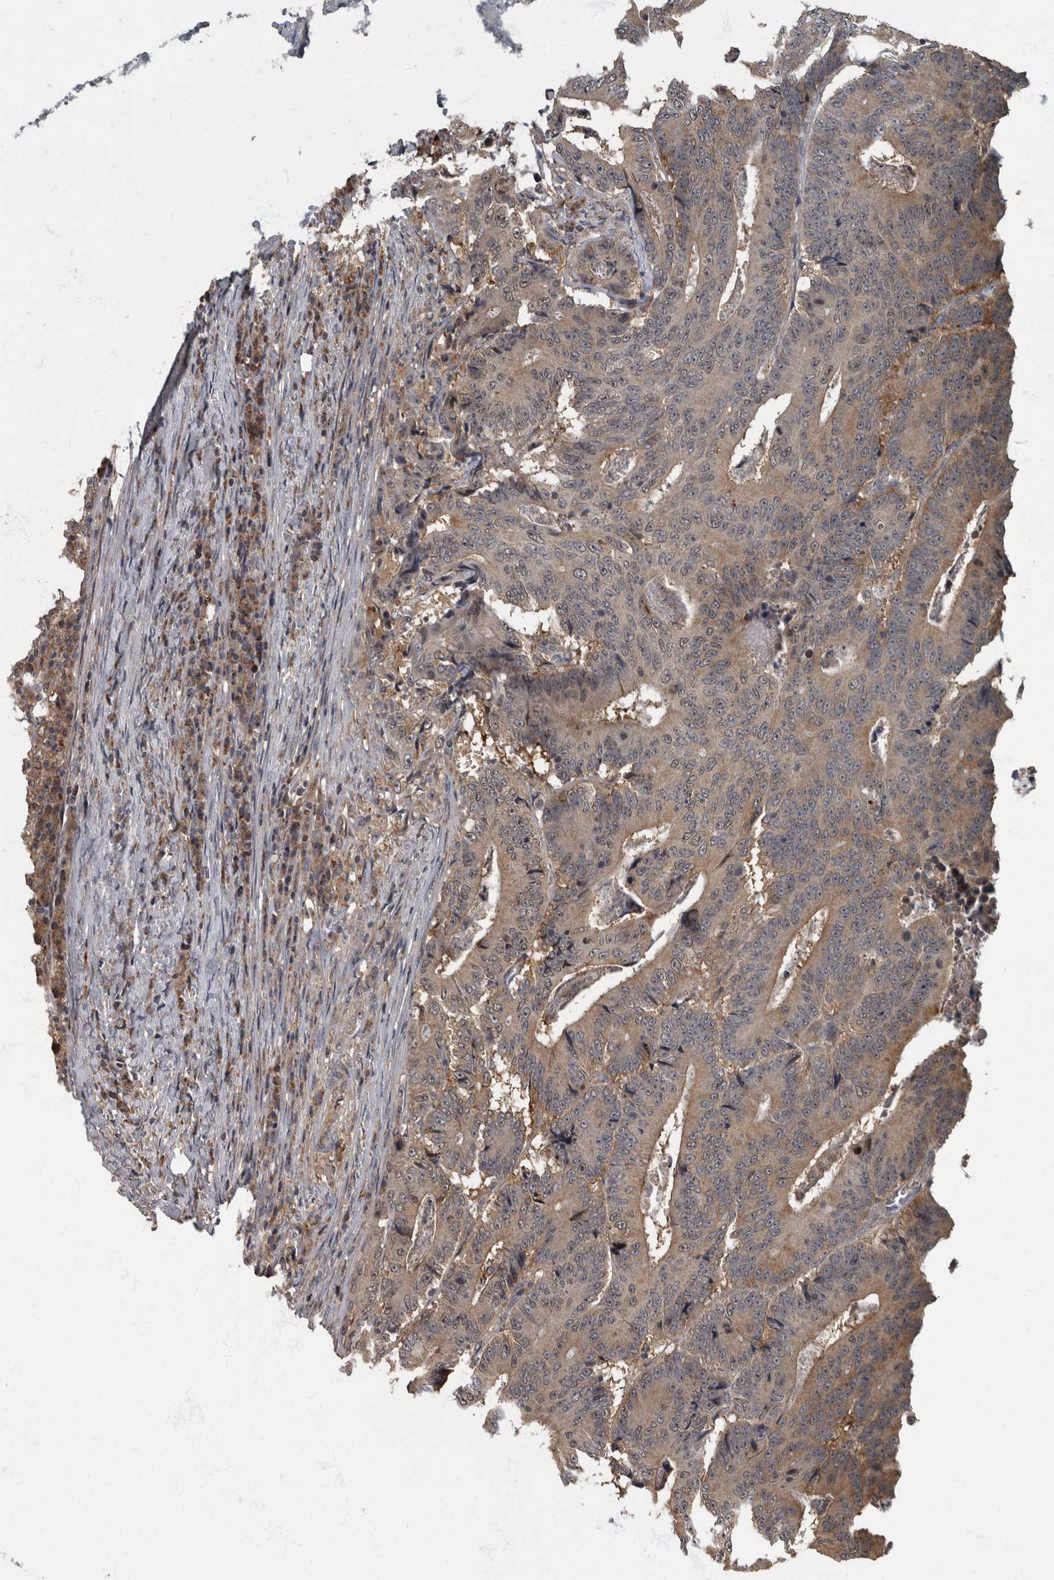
{"staining": {"intensity": "moderate", "quantity": ">75%", "location": "cytoplasmic/membranous"}, "tissue": "colorectal cancer", "cell_type": "Tumor cells", "image_type": "cancer", "snomed": [{"axis": "morphology", "description": "Adenocarcinoma, NOS"}, {"axis": "topography", "description": "Colon"}], "caption": "IHC (DAB (3,3'-diaminobenzidine)) staining of colorectal cancer demonstrates moderate cytoplasmic/membranous protein expression in approximately >75% of tumor cells.", "gene": "RABGGTB", "patient": {"sex": "male", "age": 83}}